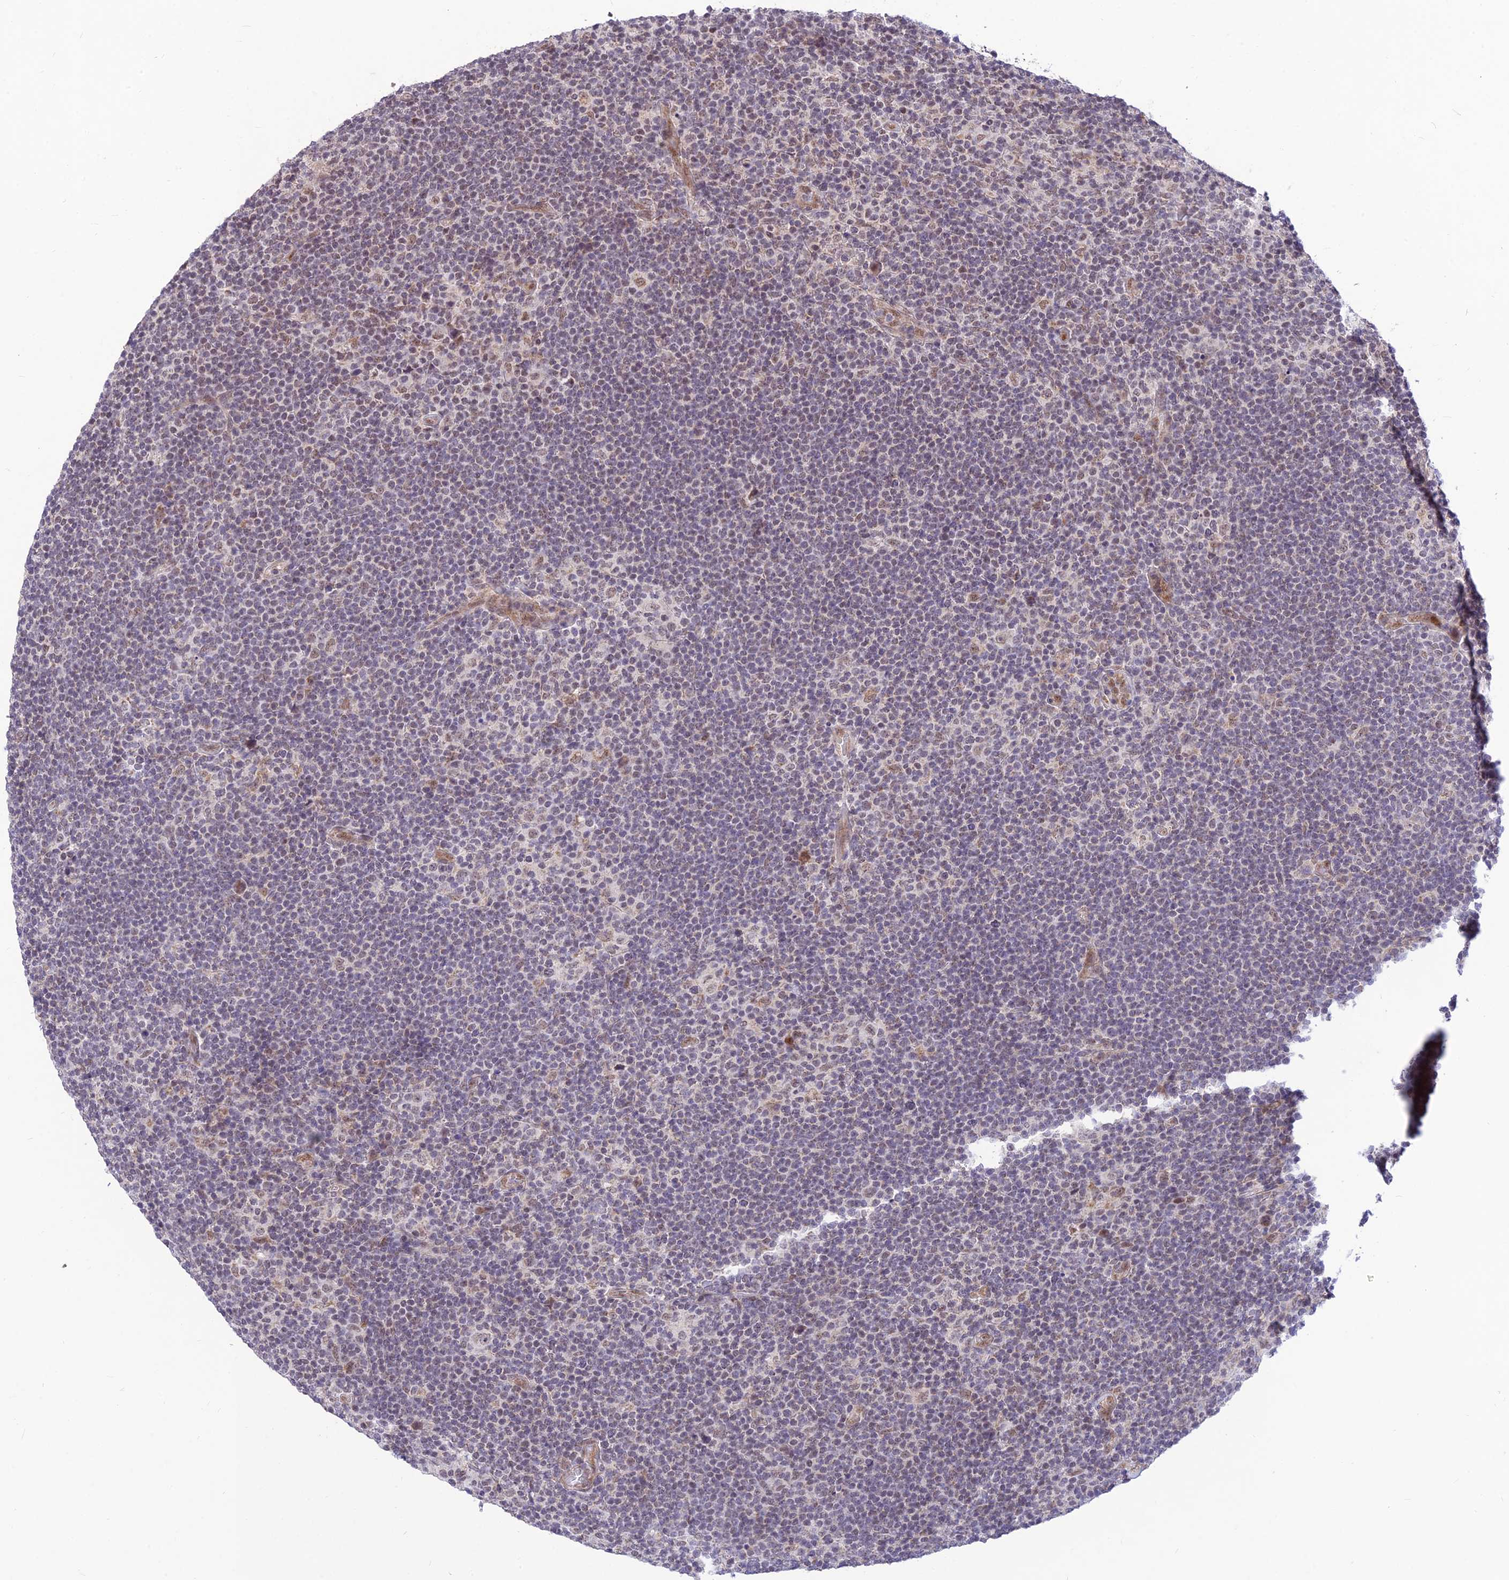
{"staining": {"intensity": "weak", "quantity": ">75%", "location": "nuclear"}, "tissue": "lymphoma", "cell_type": "Tumor cells", "image_type": "cancer", "snomed": [{"axis": "morphology", "description": "Hodgkin's disease, NOS"}, {"axis": "topography", "description": "Lymph node"}], "caption": "Immunohistochemical staining of Hodgkin's disease reveals low levels of weak nuclear expression in approximately >75% of tumor cells.", "gene": "MICOS13", "patient": {"sex": "female", "age": 57}}